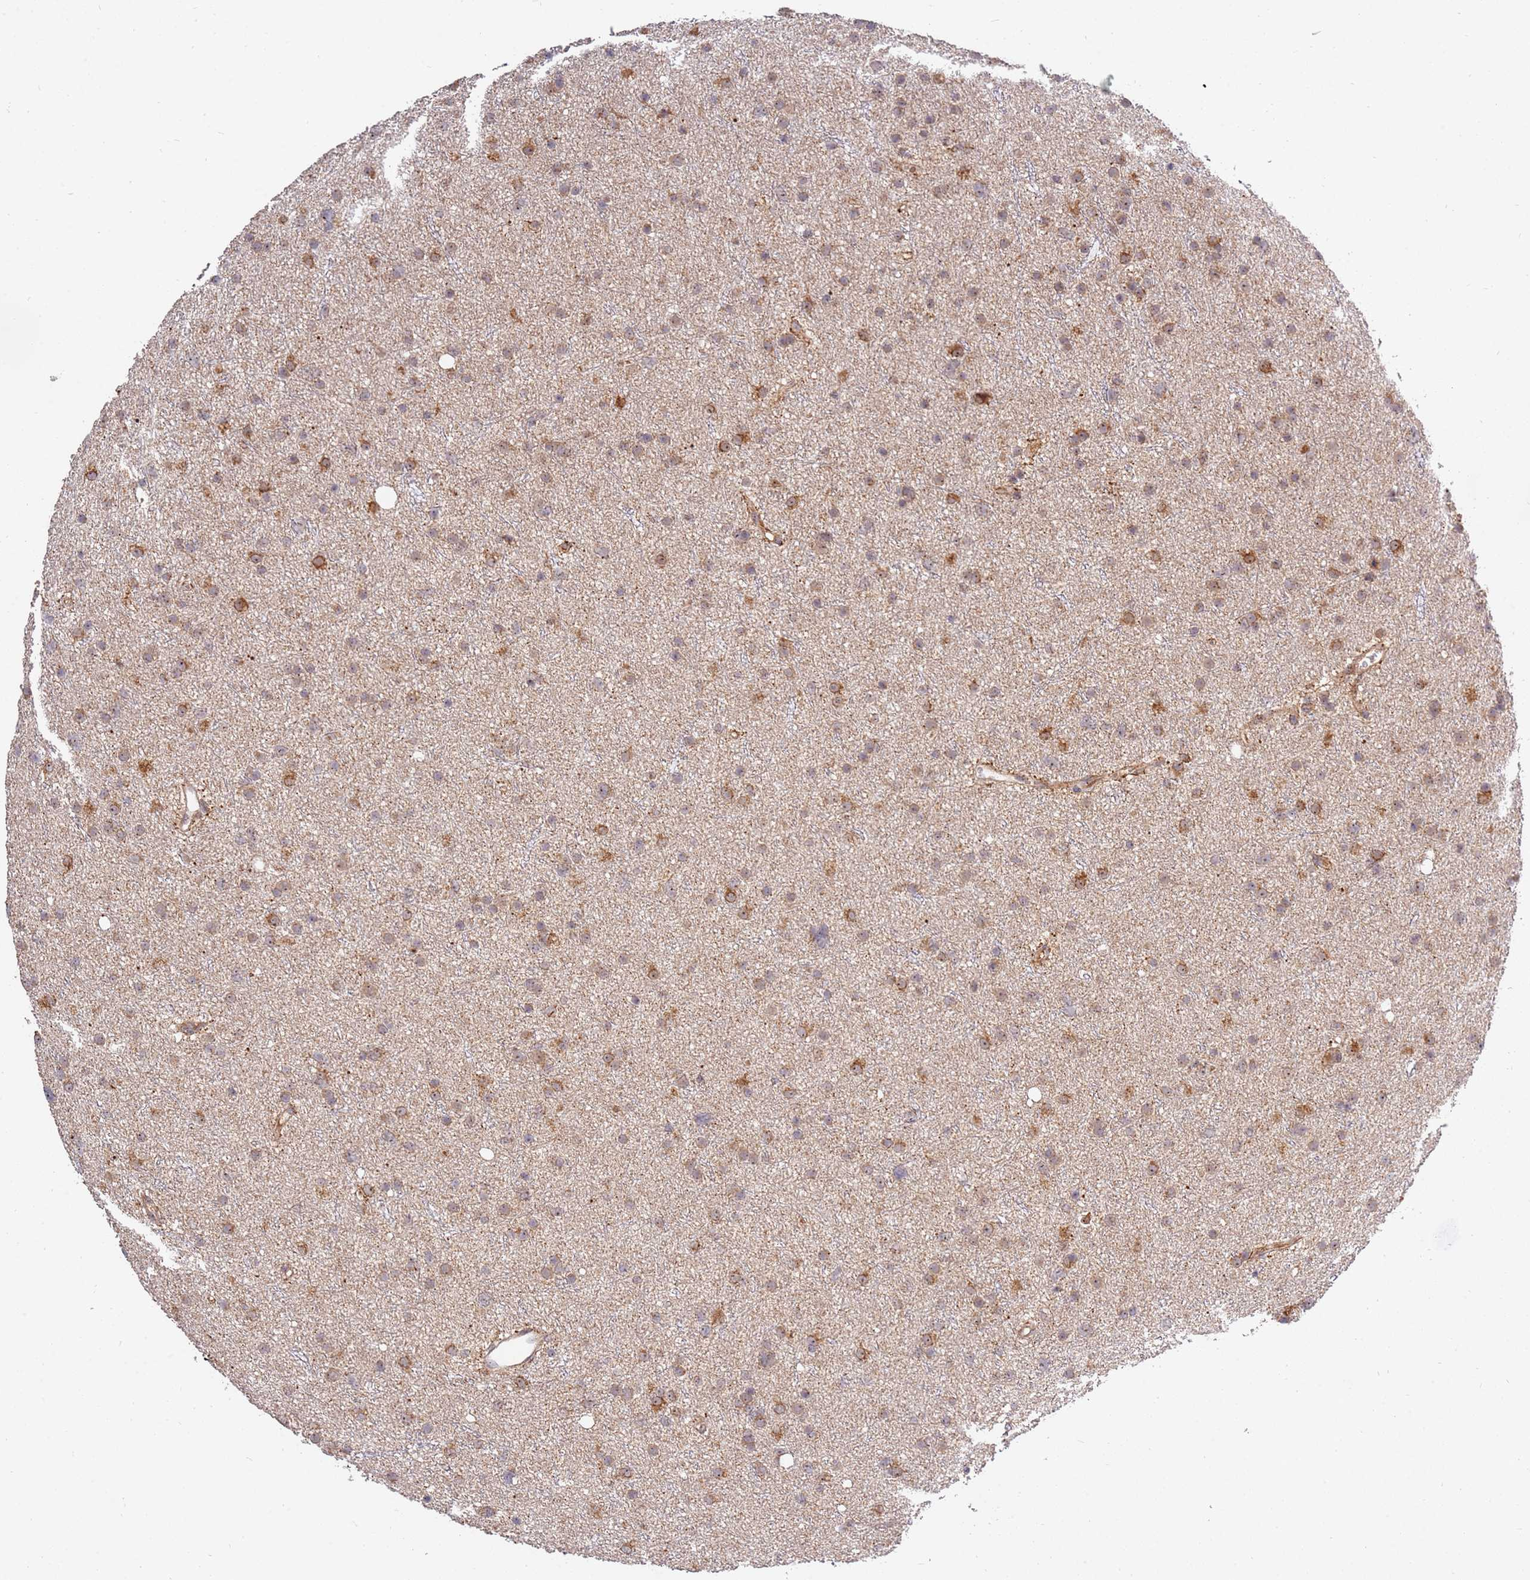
{"staining": {"intensity": "moderate", "quantity": ">75%", "location": "cytoplasmic/membranous"}, "tissue": "glioma", "cell_type": "Tumor cells", "image_type": "cancer", "snomed": [{"axis": "morphology", "description": "Glioma, malignant, Low grade"}, {"axis": "topography", "description": "Cerebral cortex"}], "caption": "A medium amount of moderate cytoplasmic/membranous staining is seen in about >75% of tumor cells in malignant glioma (low-grade) tissue.", "gene": "KIF25", "patient": {"sex": "female", "age": 39}}